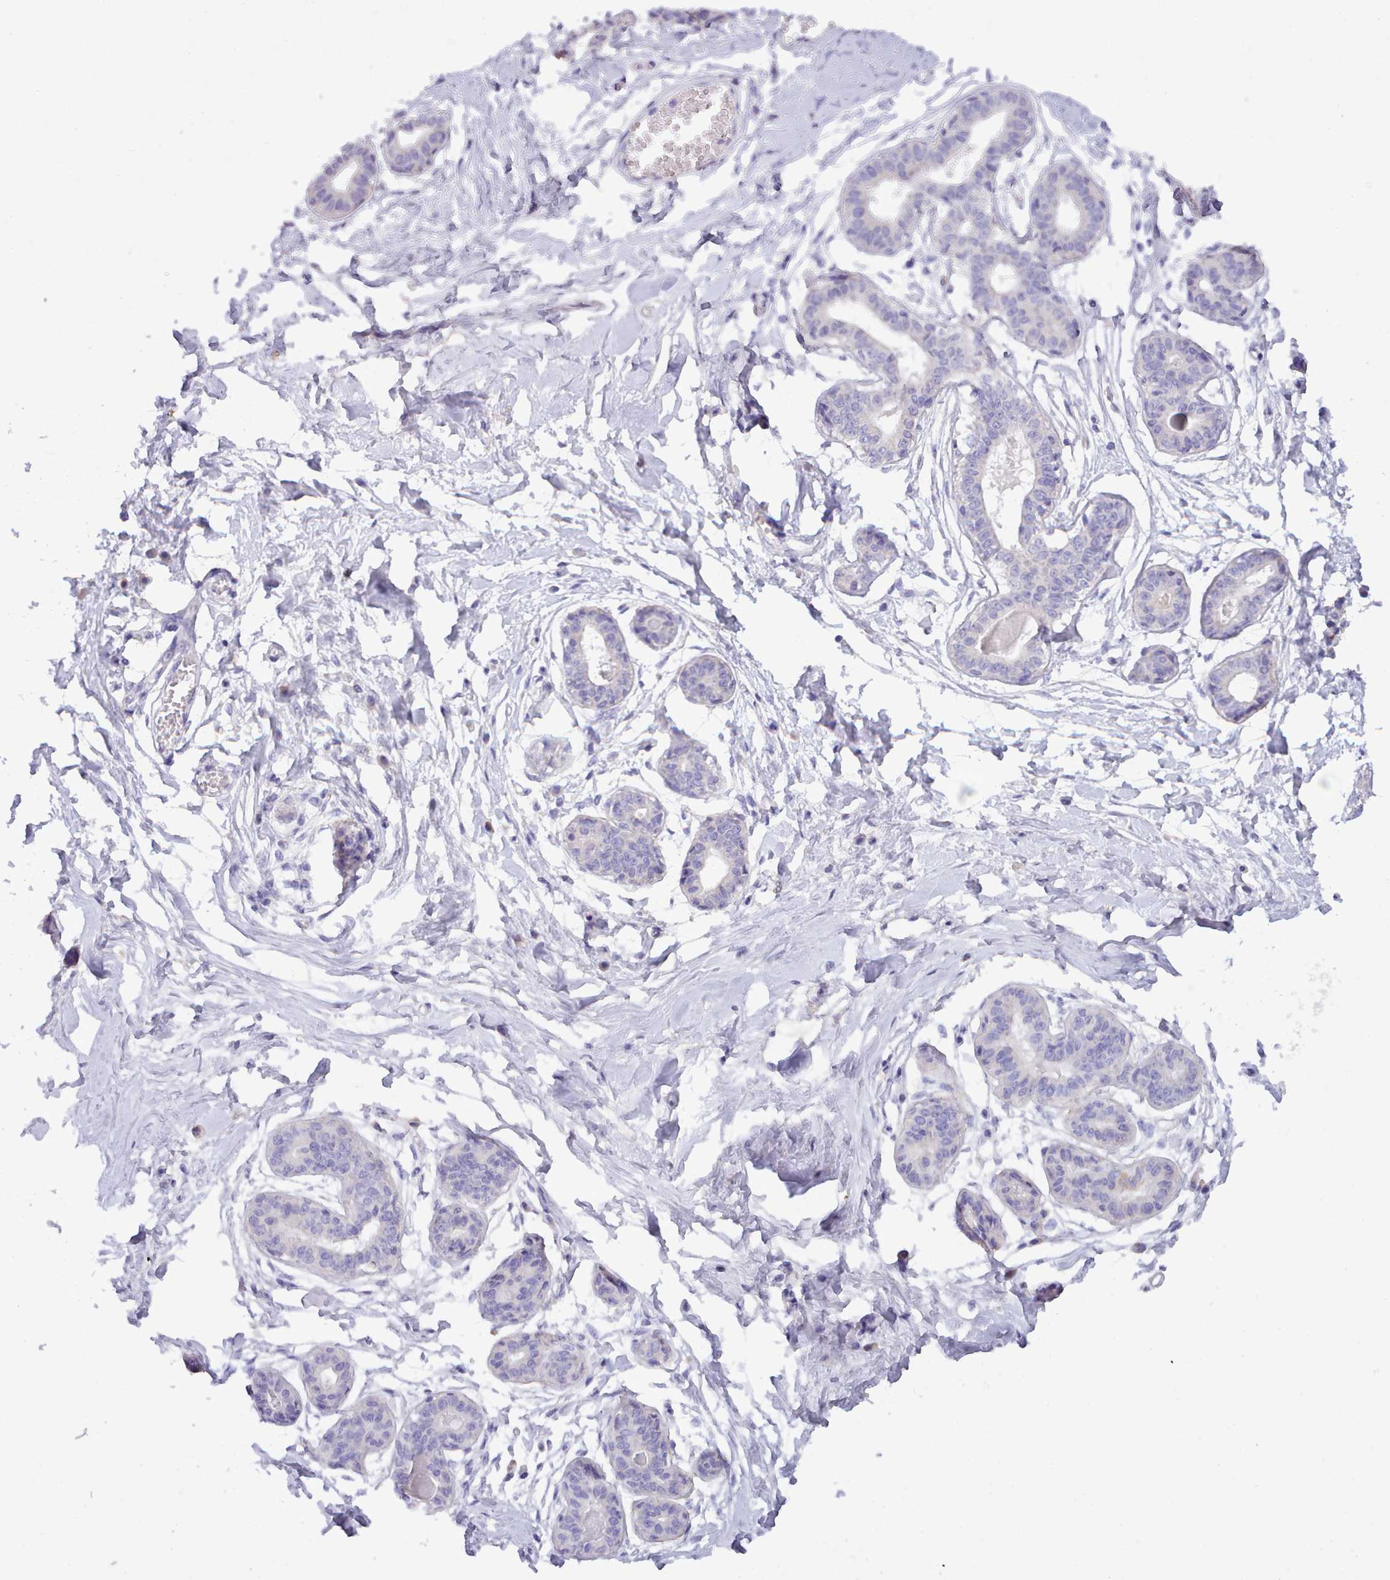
{"staining": {"intensity": "negative", "quantity": "none", "location": "none"}, "tissue": "breast", "cell_type": "Adipocytes", "image_type": "normal", "snomed": [{"axis": "morphology", "description": "Normal tissue, NOS"}, {"axis": "topography", "description": "Breast"}], "caption": "Immunohistochemistry image of benign breast: human breast stained with DAB (3,3'-diaminobenzidine) reveals no significant protein positivity in adipocytes. The staining was performed using DAB to visualize the protein expression in brown, while the nuclei were stained in blue with hematoxylin (Magnification: 20x).", "gene": "CYP2A13", "patient": {"sex": "female", "age": 45}}